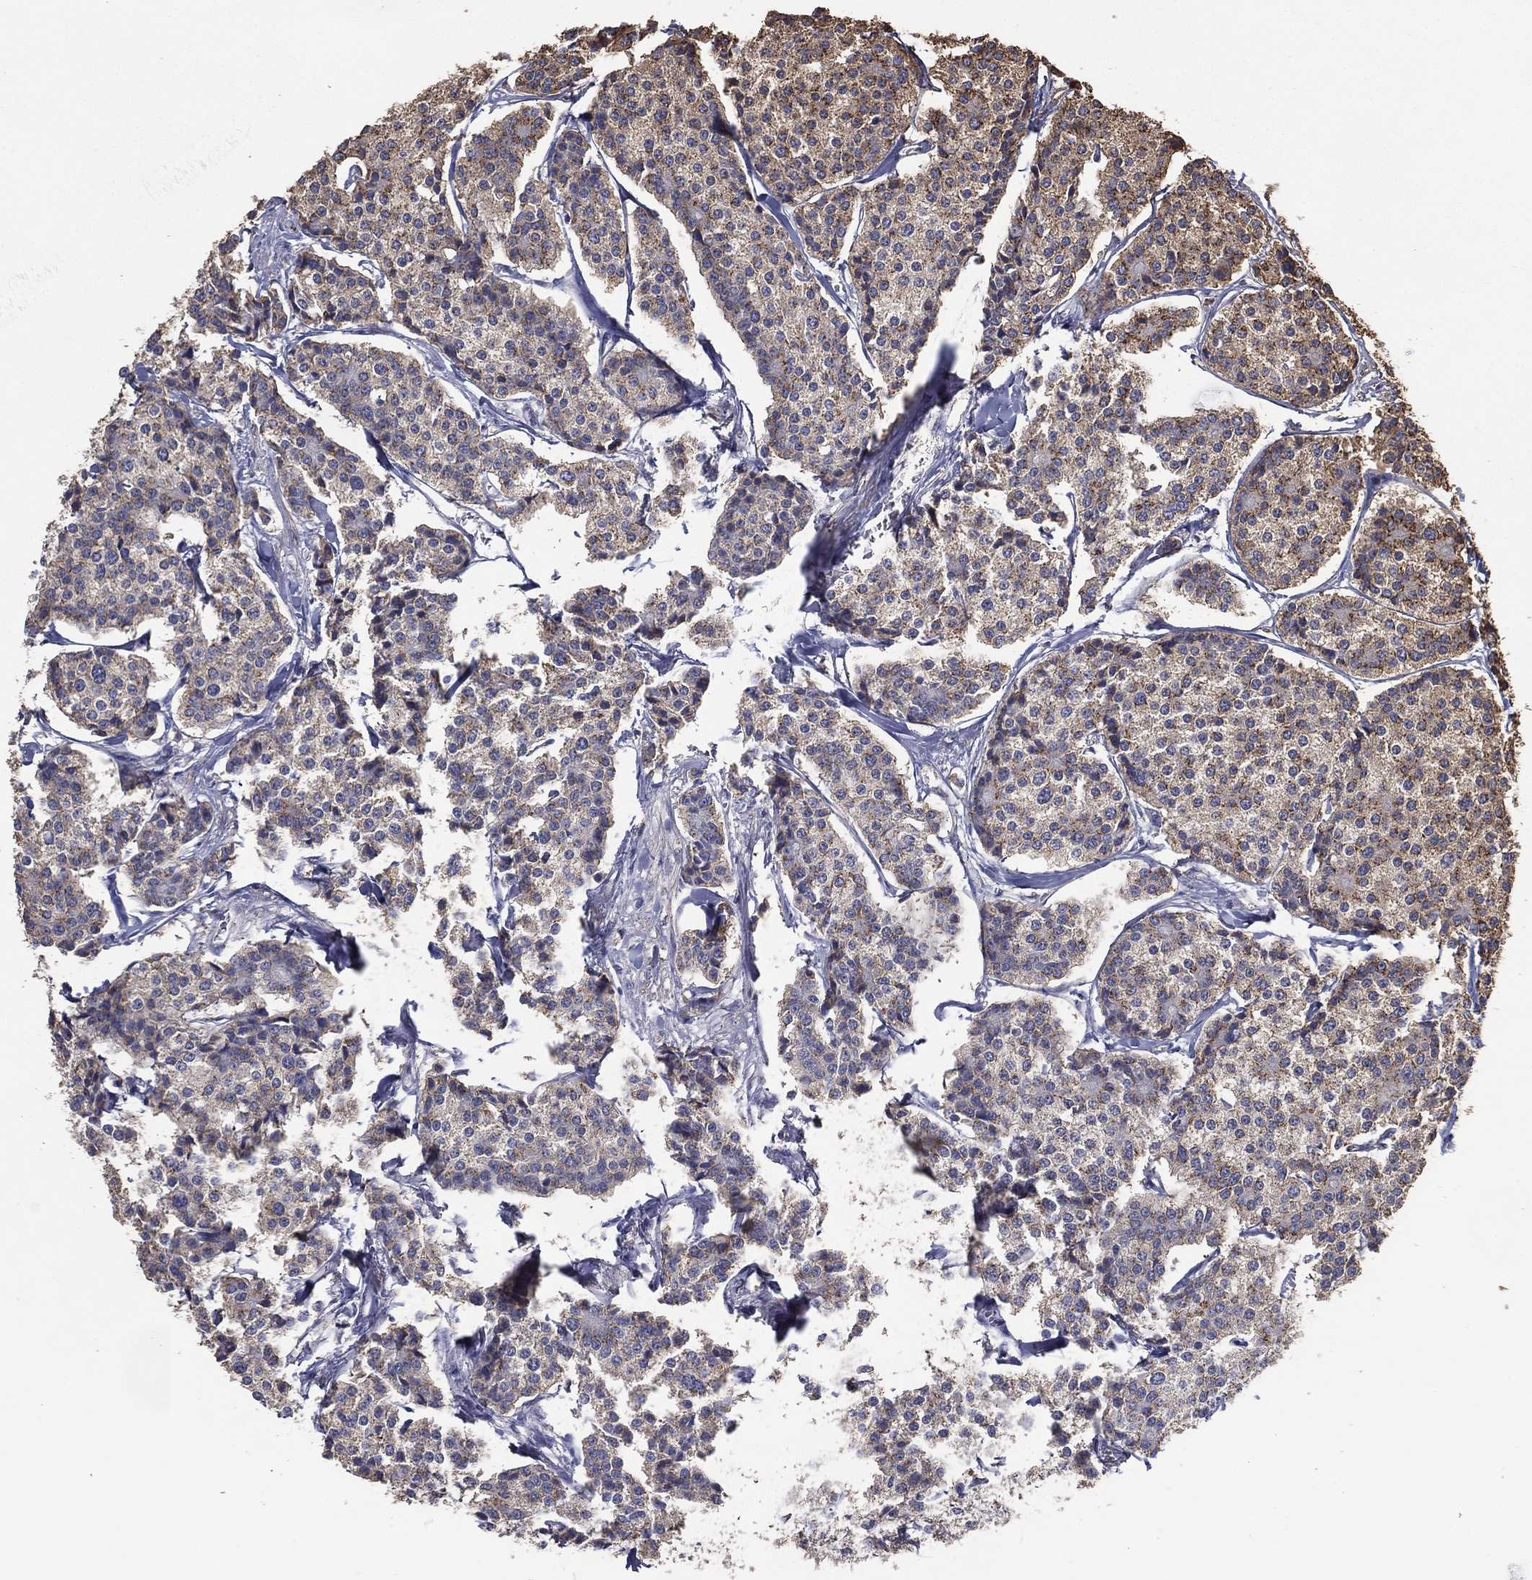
{"staining": {"intensity": "moderate", "quantity": "<25%", "location": "cytoplasmic/membranous"}, "tissue": "carcinoid", "cell_type": "Tumor cells", "image_type": "cancer", "snomed": [{"axis": "morphology", "description": "Carcinoid, malignant, NOS"}, {"axis": "topography", "description": "Small intestine"}], "caption": "Immunohistochemistry photomicrograph of neoplastic tissue: human carcinoid stained using IHC reveals low levels of moderate protein expression localized specifically in the cytoplasmic/membranous of tumor cells, appearing as a cytoplasmic/membranous brown color.", "gene": "GPR183", "patient": {"sex": "female", "age": 65}}